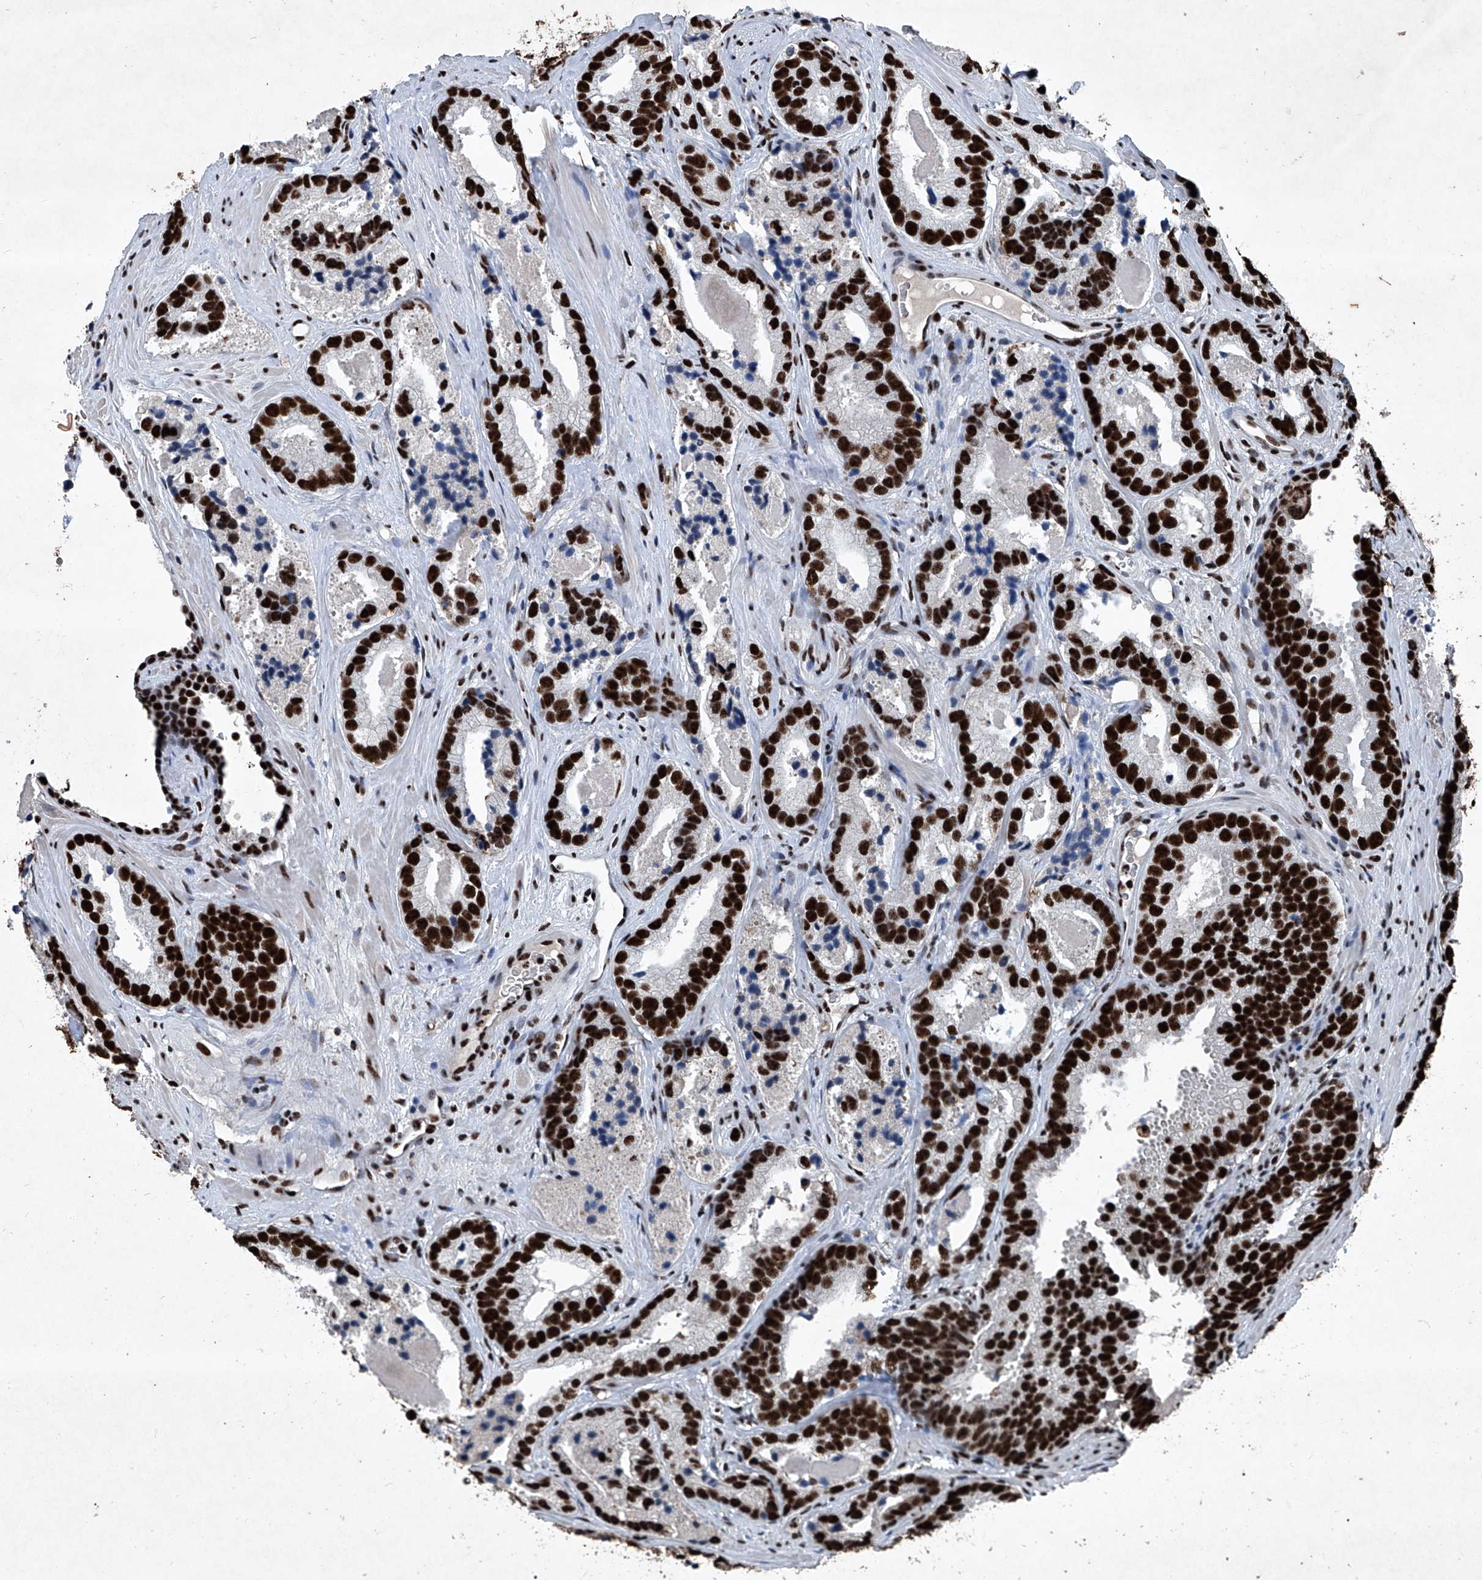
{"staining": {"intensity": "strong", "quantity": ">75%", "location": "nuclear"}, "tissue": "prostate cancer", "cell_type": "Tumor cells", "image_type": "cancer", "snomed": [{"axis": "morphology", "description": "Adenocarcinoma, High grade"}, {"axis": "topography", "description": "Prostate"}], "caption": "Strong nuclear positivity is present in approximately >75% of tumor cells in adenocarcinoma (high-grade) (prostate).", "gene": "DDX39B", "patient": {"sex": "male", "age": 62}}